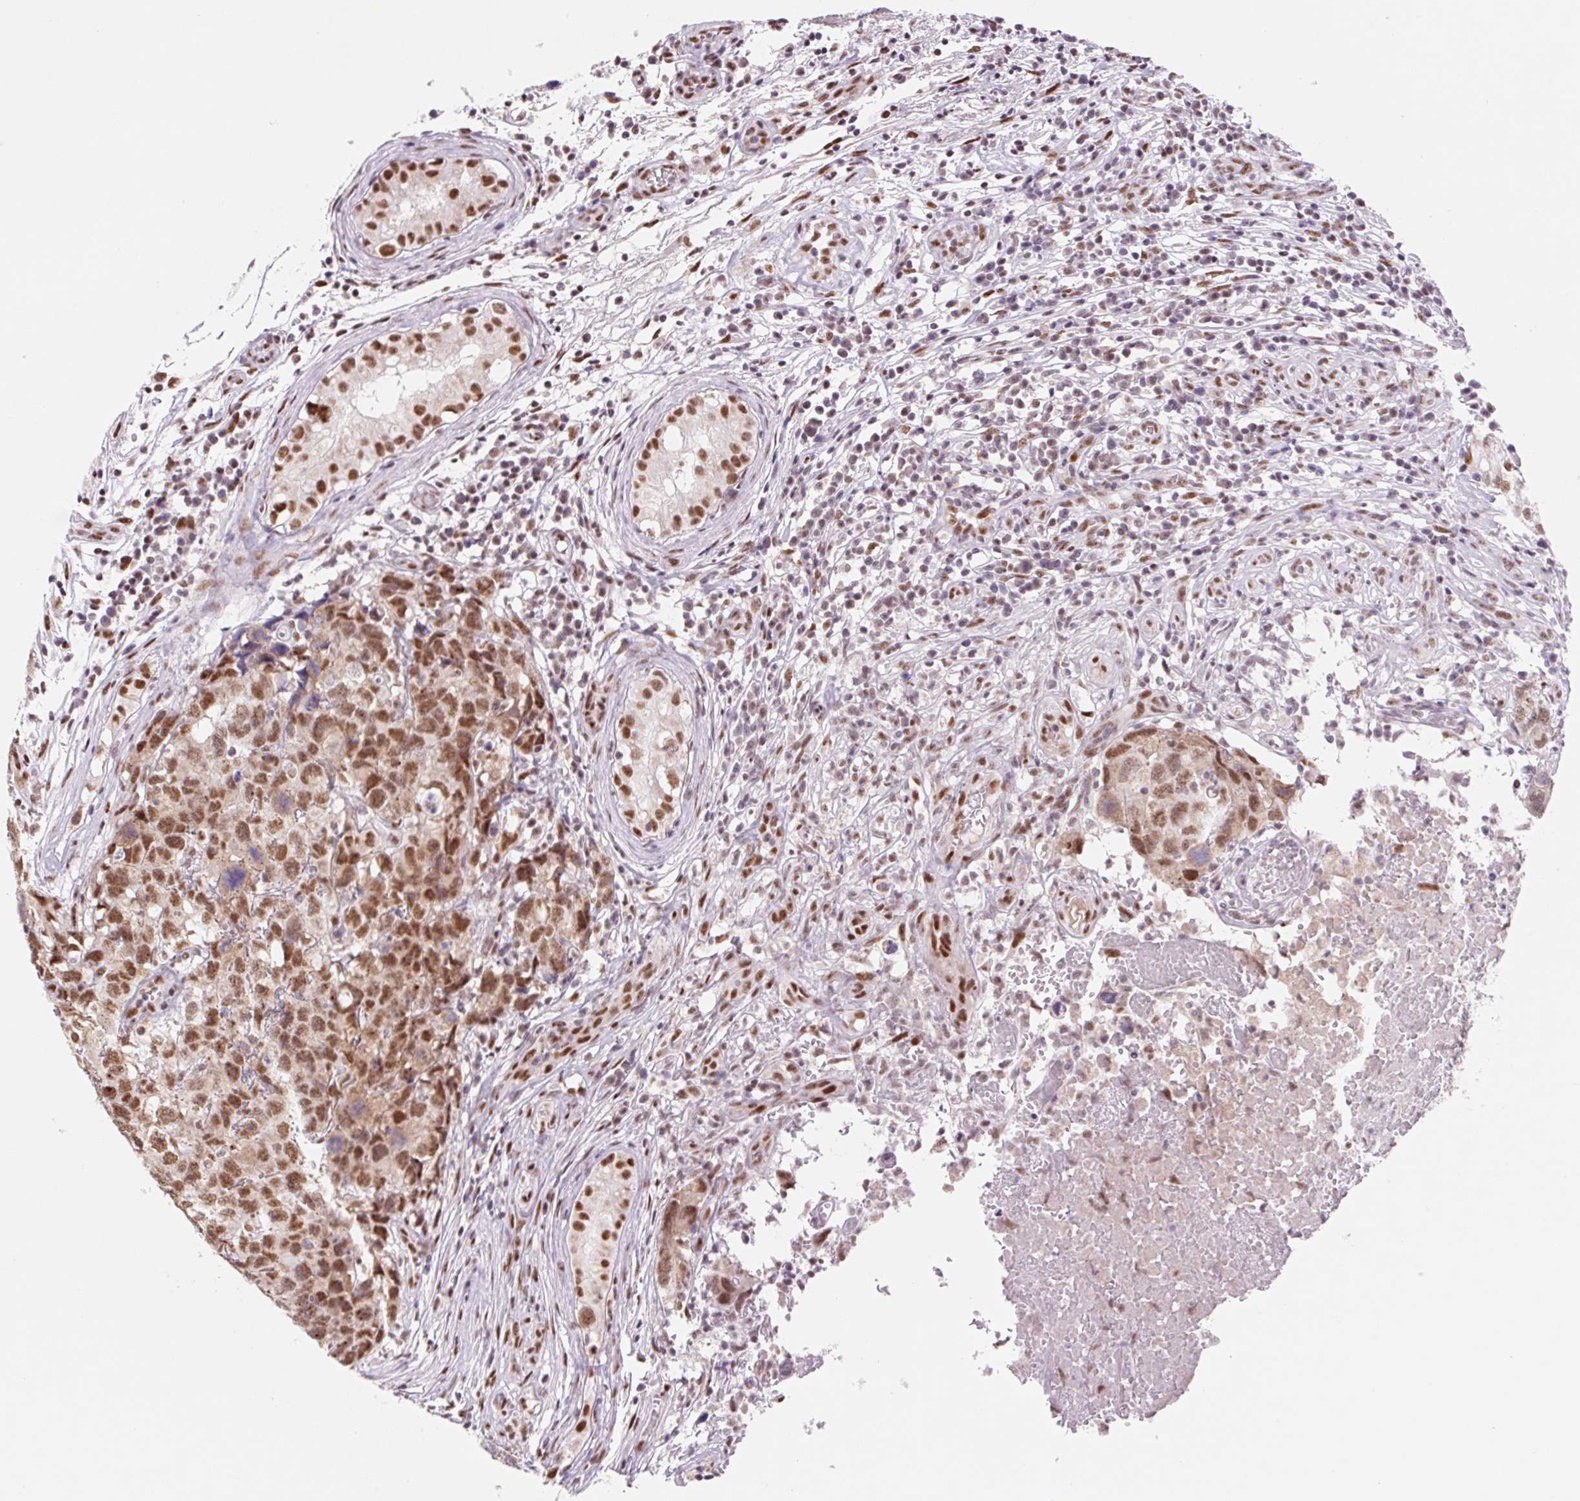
{"staining": {"intensity": "moderate", "quantity": "25%-75%", "location": "nuclear"}, "tissue": "testis cancer", "cell_type": "Tumor cells", "image_type": "cancer", "snomed": [{"axis": "morphology", "description": "Carcinoma, Embryonal, NOS"}, {"axis": "topography", "description": "Testis"}], "caption": "Immunohistochemical staining of testis embryonal carcinoma shows moderate nuclear protein positivity in about 25%-75% of tumor cells.", "gene": "DPPA5", "patient": {"sex": "male", "age": 22}}